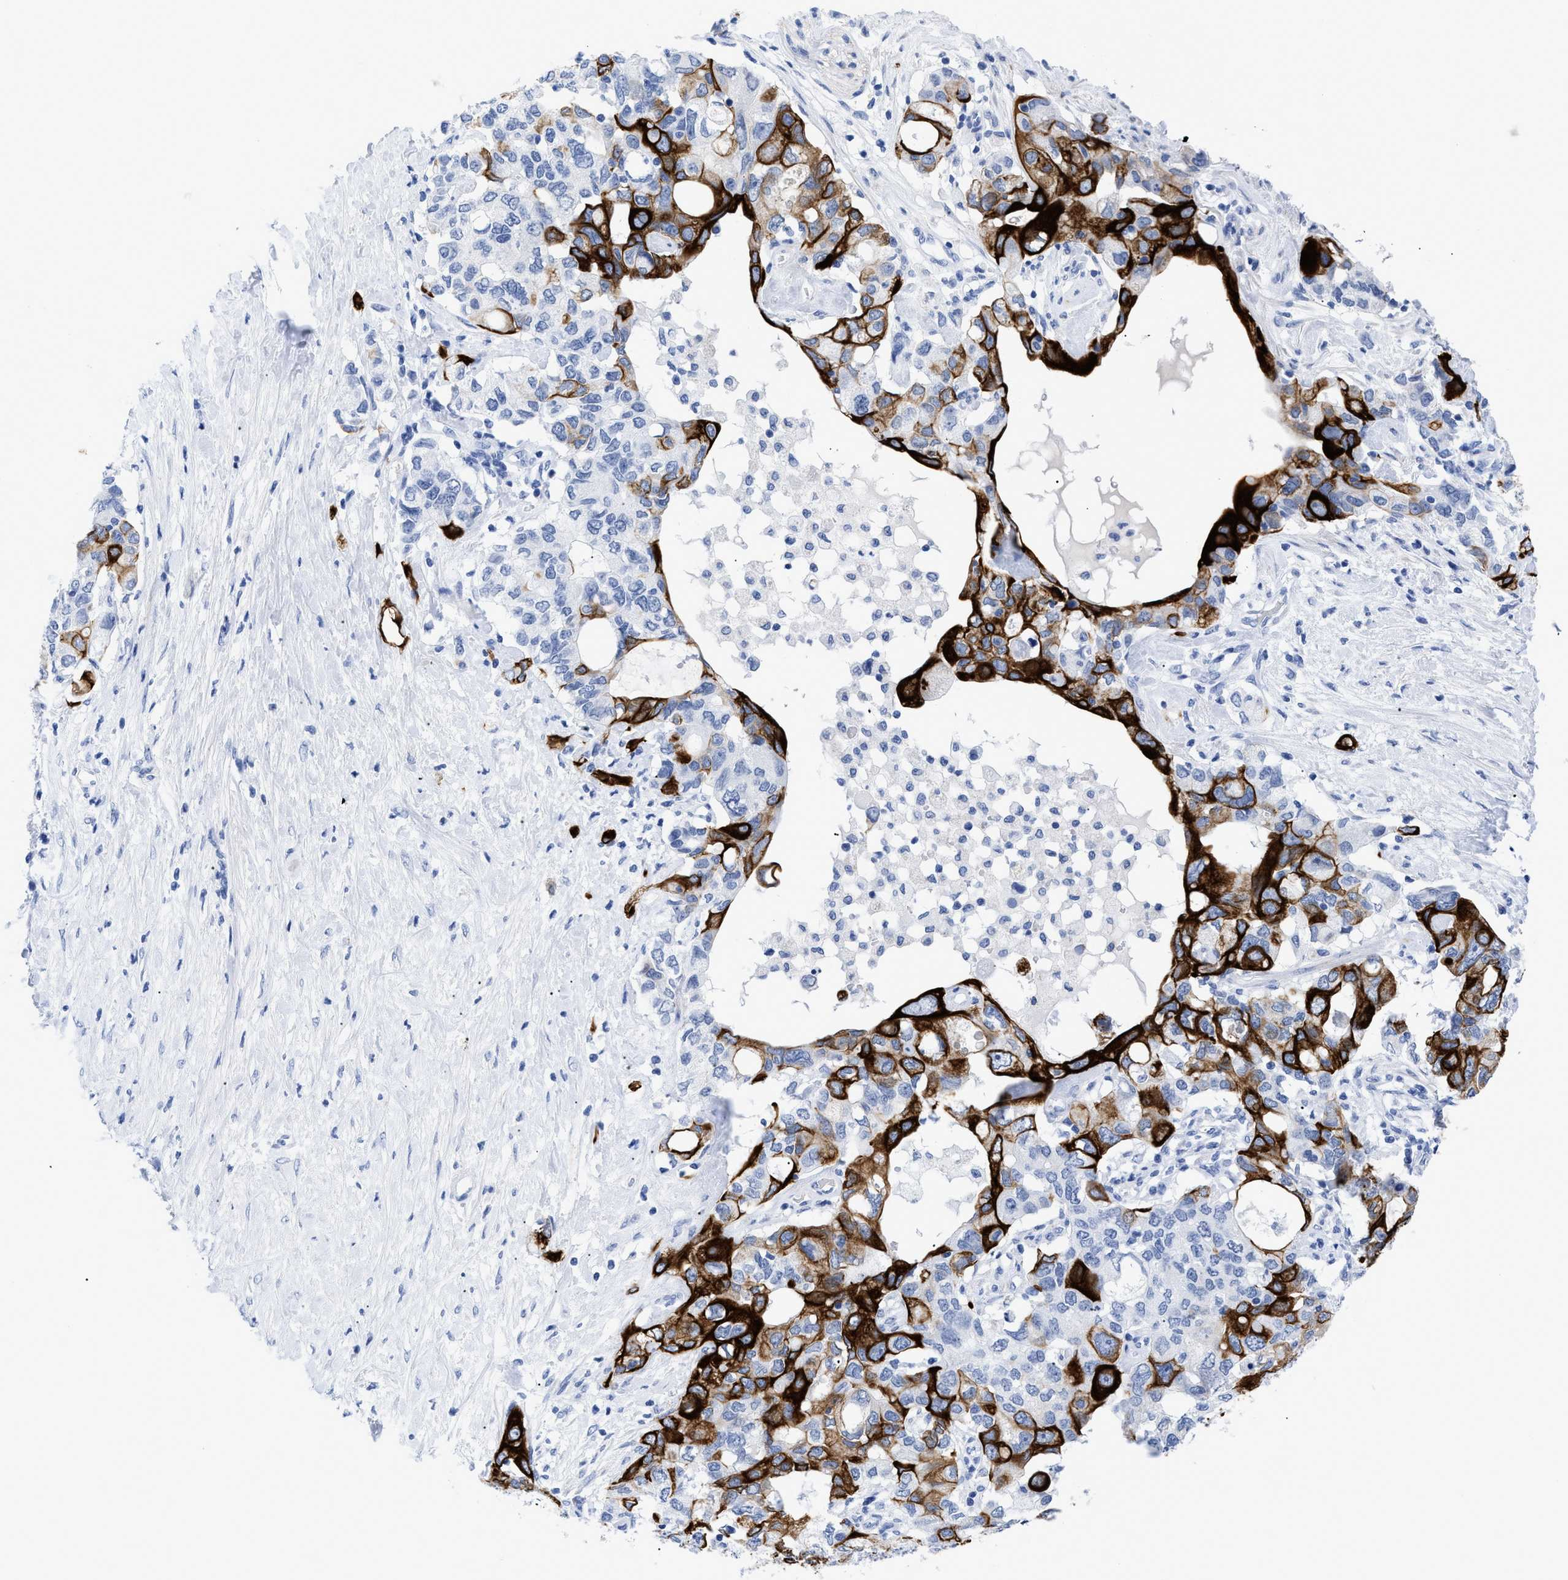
{"staining": {"intensity": "strong", "quantity": "25%-75%", "location": "cytoplasmic/membranous"}, "tissue": "pancreatic cancer", "cell_type": "Tumor cells", "image_type": "cancer", "snomed": [{"axis": "morphology", "description": "Adenocarcinoma, NOS"}, {"axis": "topography", "description": "Pancreas"}], "caption": "Pancreatic adenocarcinoma was stained to show a protein in brown. There is high levels of strong cytoplasmic/membranous positivity in approximately 25%-75% of tumor cells. Nuclei are stained in blue.", "gene": "DUSP26", "patient": {"sex": "female", "age": 56}}